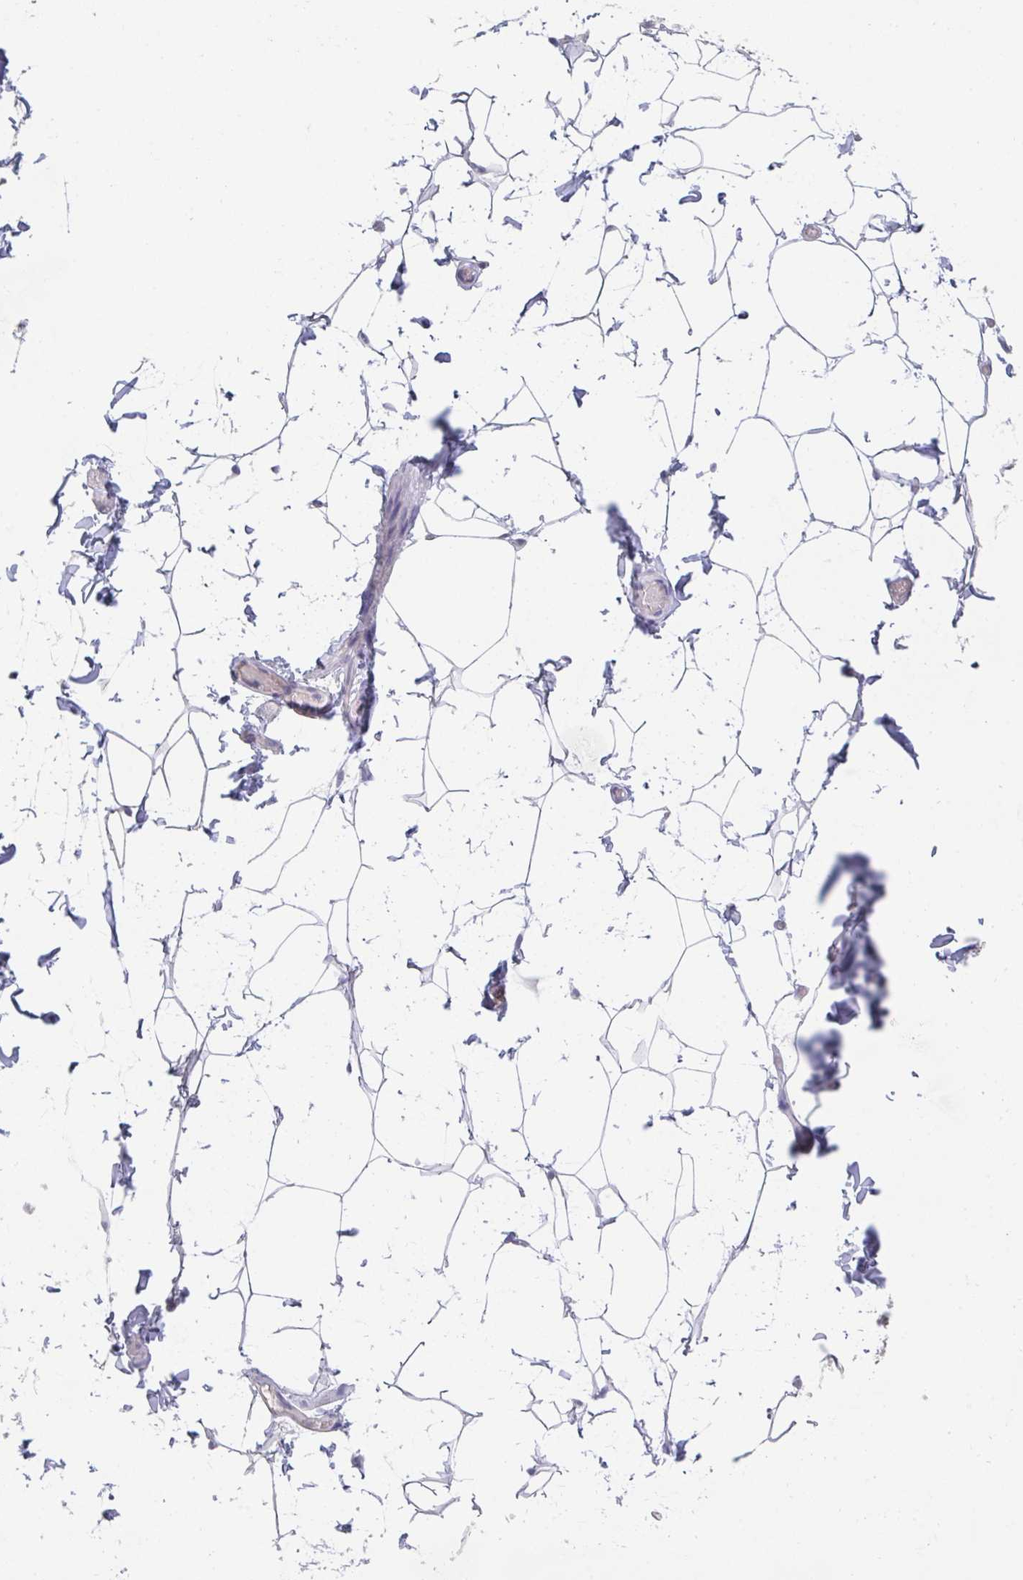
{"staining": {"intensity": "negative", "quantity": "none", "location": "none"}, "tissue": "adipose tissue", "cell_type": "Adipocytes", "image_type": "normal", "snomed": [{"axis": "morphology", "description": "Normal tissue, NOS"}, {"axis": "topography", "description": "Soft tissue"}, {"axis": "topography", "description": "Adipose tissue"}, {"axis": "topography", "description": "Vascular tissue"}, {"axis": "topography", "description": "Peripheral nerve tissue"}], "caption": "Protein analysis of normal adipose tissue displays no significant expression in adipocytes.", "gene": "CHMP5", "patient": {"sex": "male", "age": 29}}